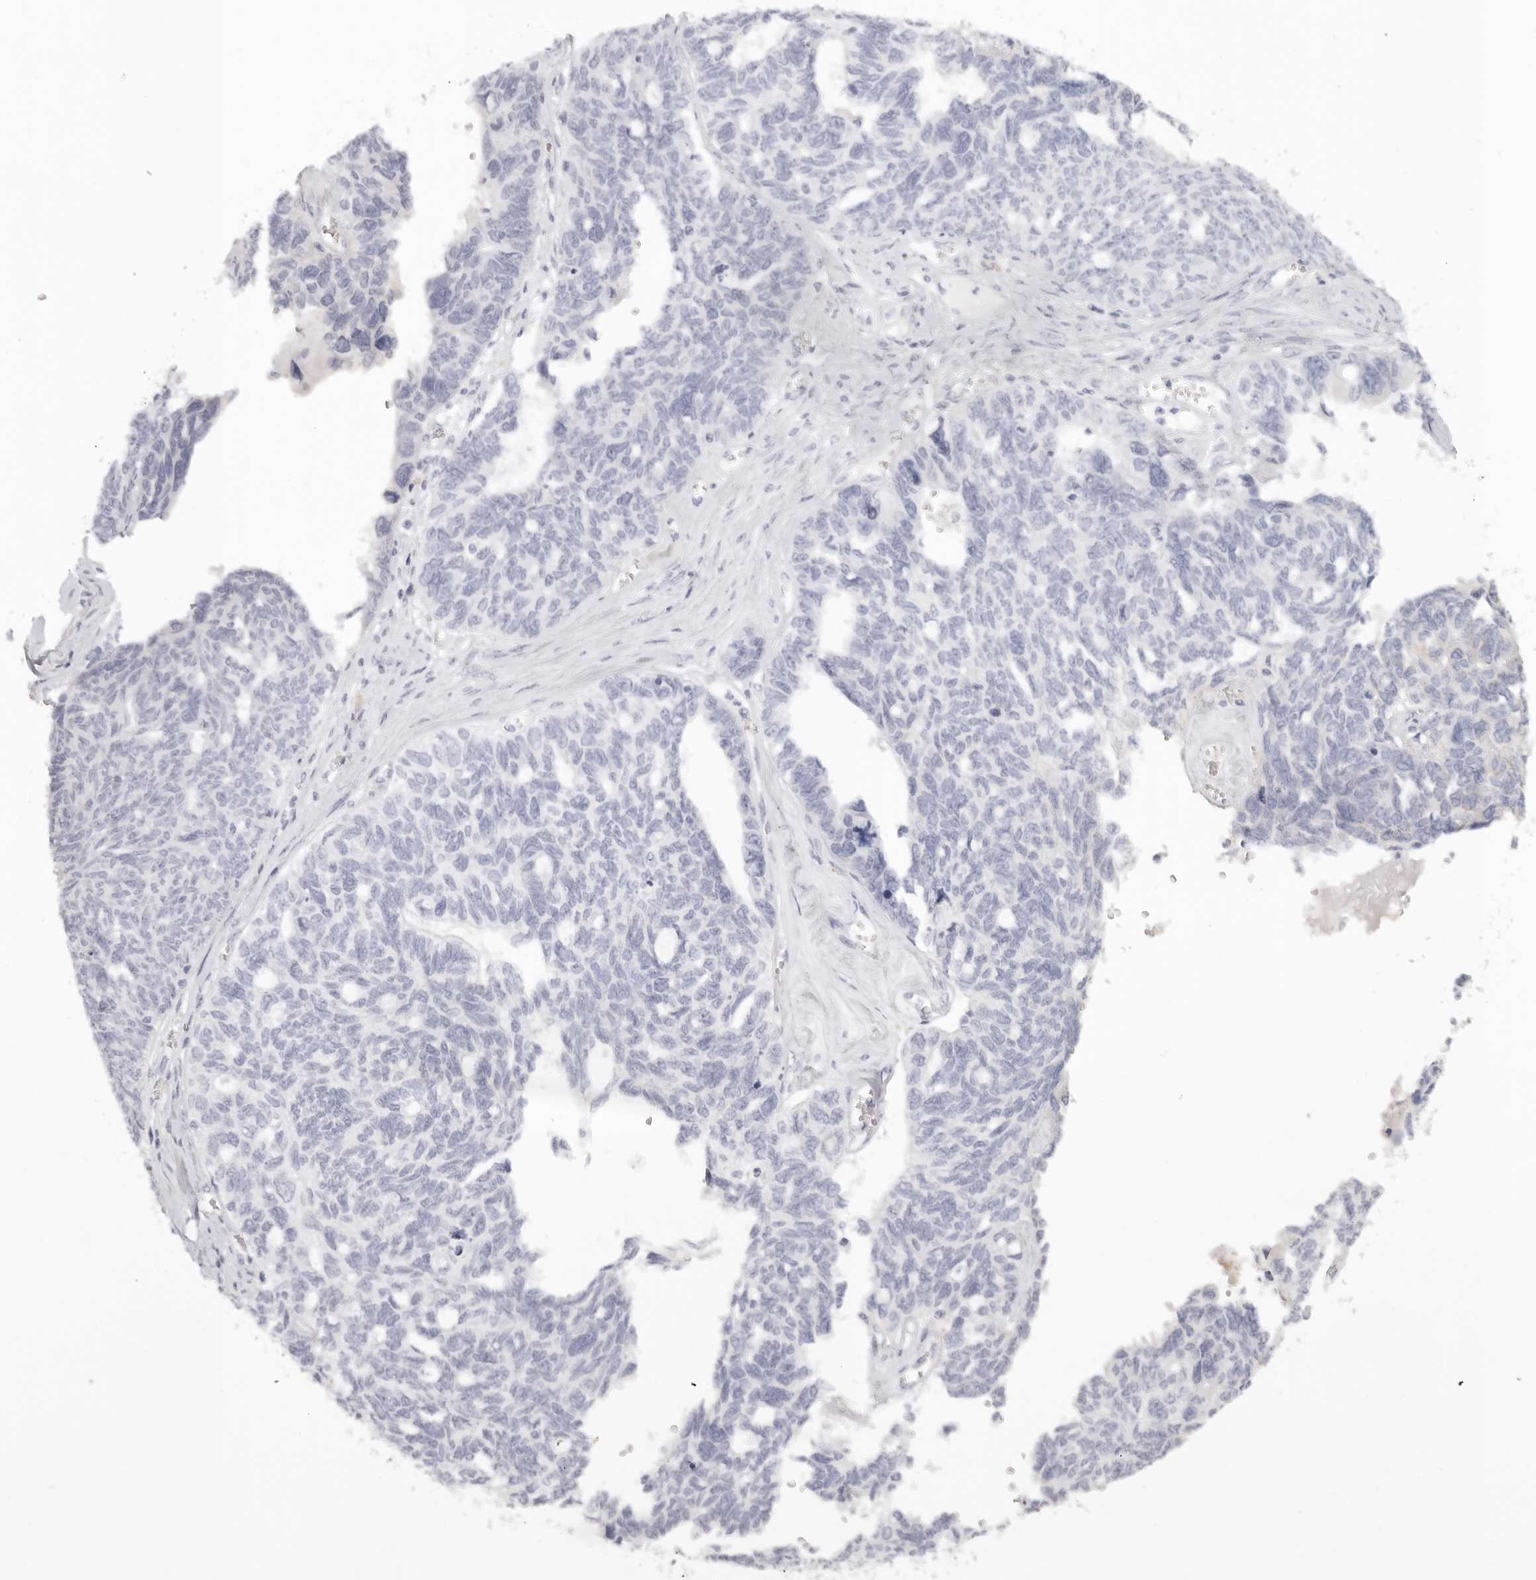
{"staining": {"intensity": "negative", "quantity": "none", "location": "none"}, "tissue": "ovarian cancer", "cell_type": "Tumor cells", "image_type": "cancer", "snomed": [{"axis": "morphology", "description": "Cystadenocarcinoma, serous, NOS"}, {"axis": "topography", "description": "Ovary"}], "caption": "Immunohistochemical staining of human ovarian serous cystadenocarcinoma shows no significant staining in tumor cells.", "gene": "RXFP1", "patient": {"sex": "female", "age": 79}}